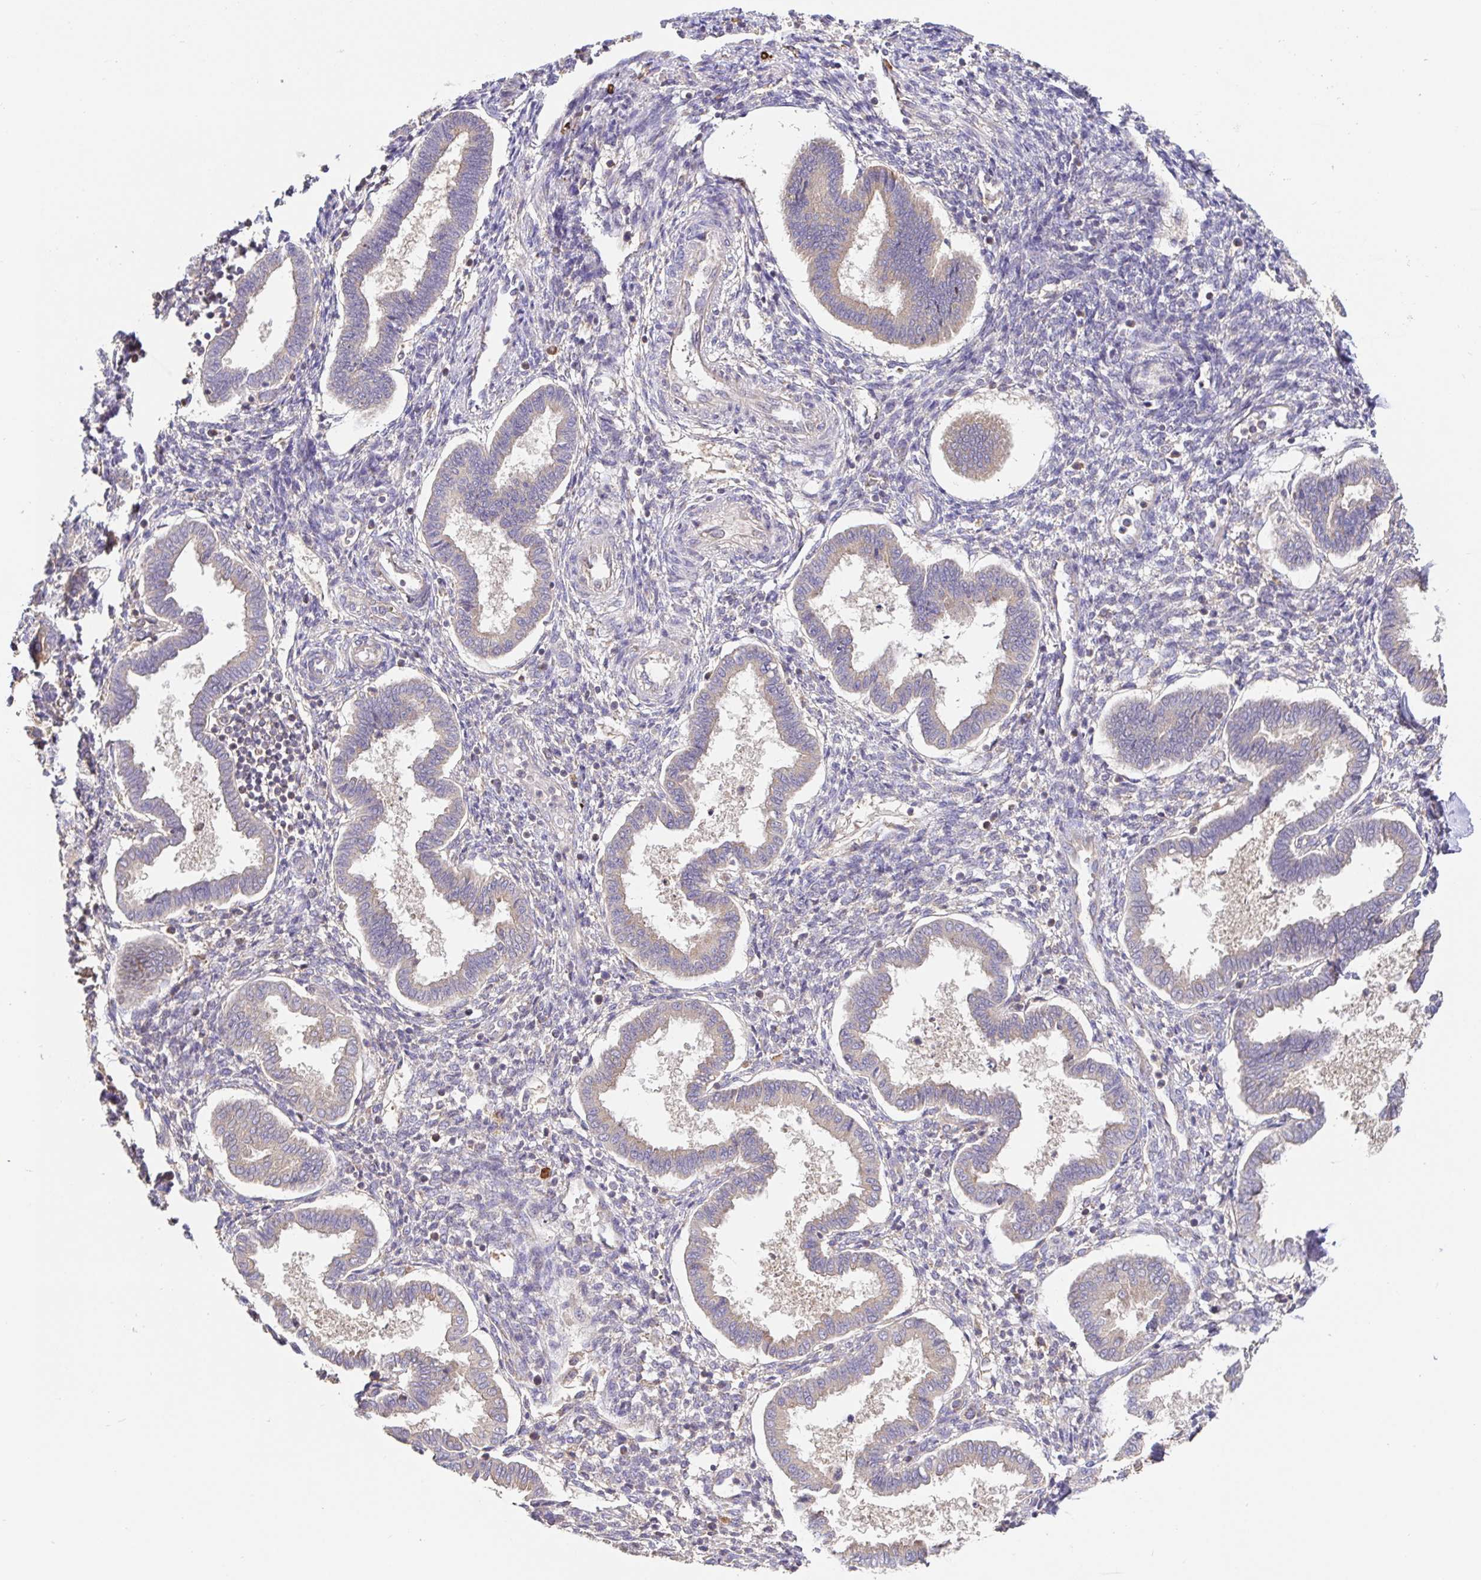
{"staining": {"intensity": "negative", "quantity": "none", "location": "none"}, "tissue": "endometrium", "cell_type": "Cells in endometrial stroma", "image_type": "normal", "snomed": [{"axis": "morphology", "description": "Normal tissue, NOS"}, {"axis": "topography", "description": "Endometrium"}], "caption": "The histopathology image demonstrates no staining of cells in endometrial stroma in unremarkable endometrium. The staining is performed using DAB (3,3'-diaminobenzidine) brown chromogen with nuclei counter-stained in using hematoxylin.", "gene": "HAGH", "patient": {"sex": "female", "age": 24}}